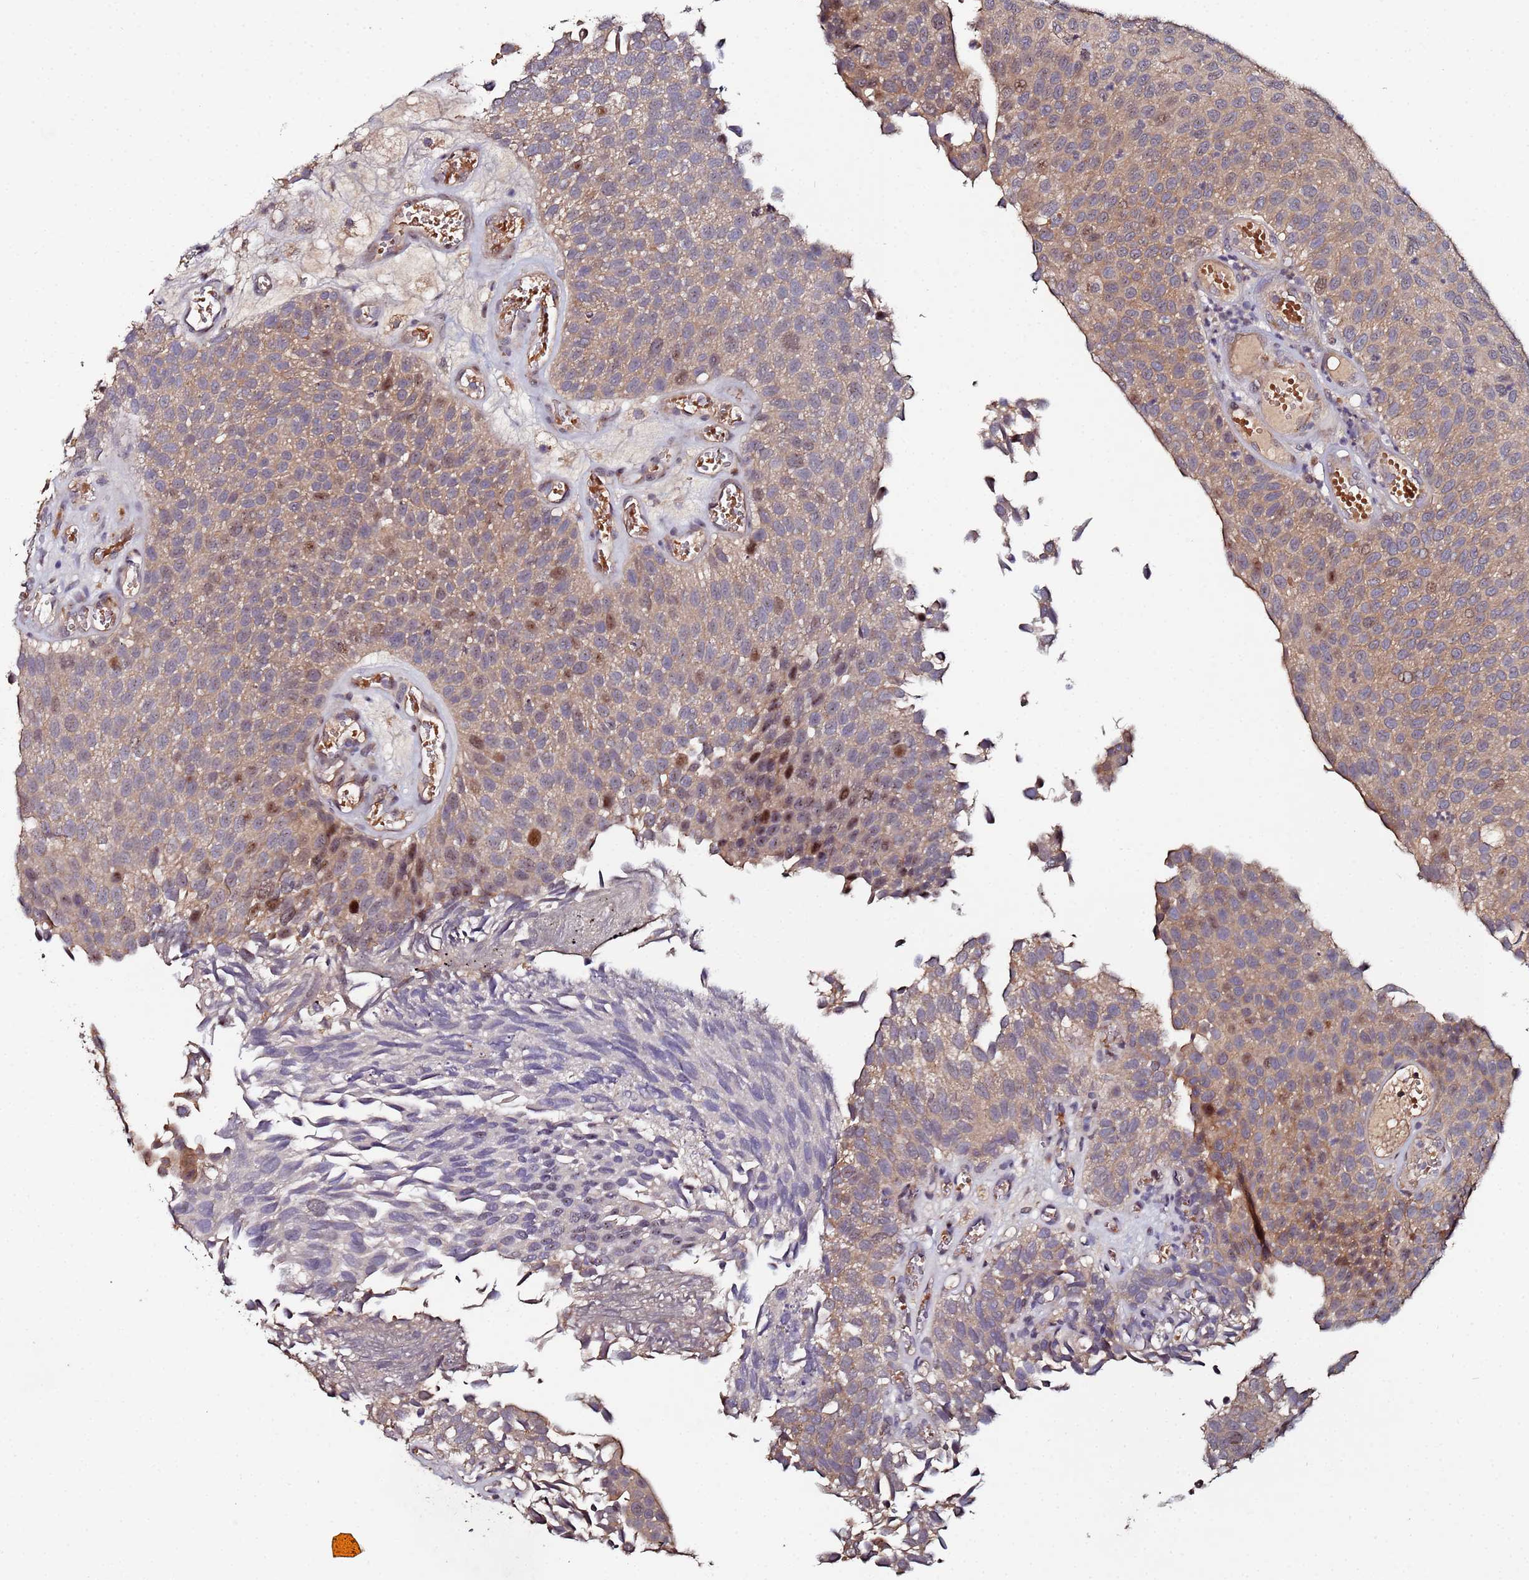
{"staining": {"intensity": "moderate", "quantity": ">75%", "location": "cytoplasmic/membranous,nuclear"}, "tissue": "urothelial cancer", "cell_type": "Tumor cells", "image_type": "cancer", "snomed": [{"axis": "morphology", "description": "Urothelial carcinoma, Low grade"}, {"axis": "topography", "description": "Urinary bladder"}], "caption": "Immunohistochemical staining of urothelial cancer exhibits moderate cytoplasmic/membranous and nuclear protein positivity in approximately >75% of tumor cells.", "gene": "OSER1", "patient": {"sex": "male", "age": 89}}